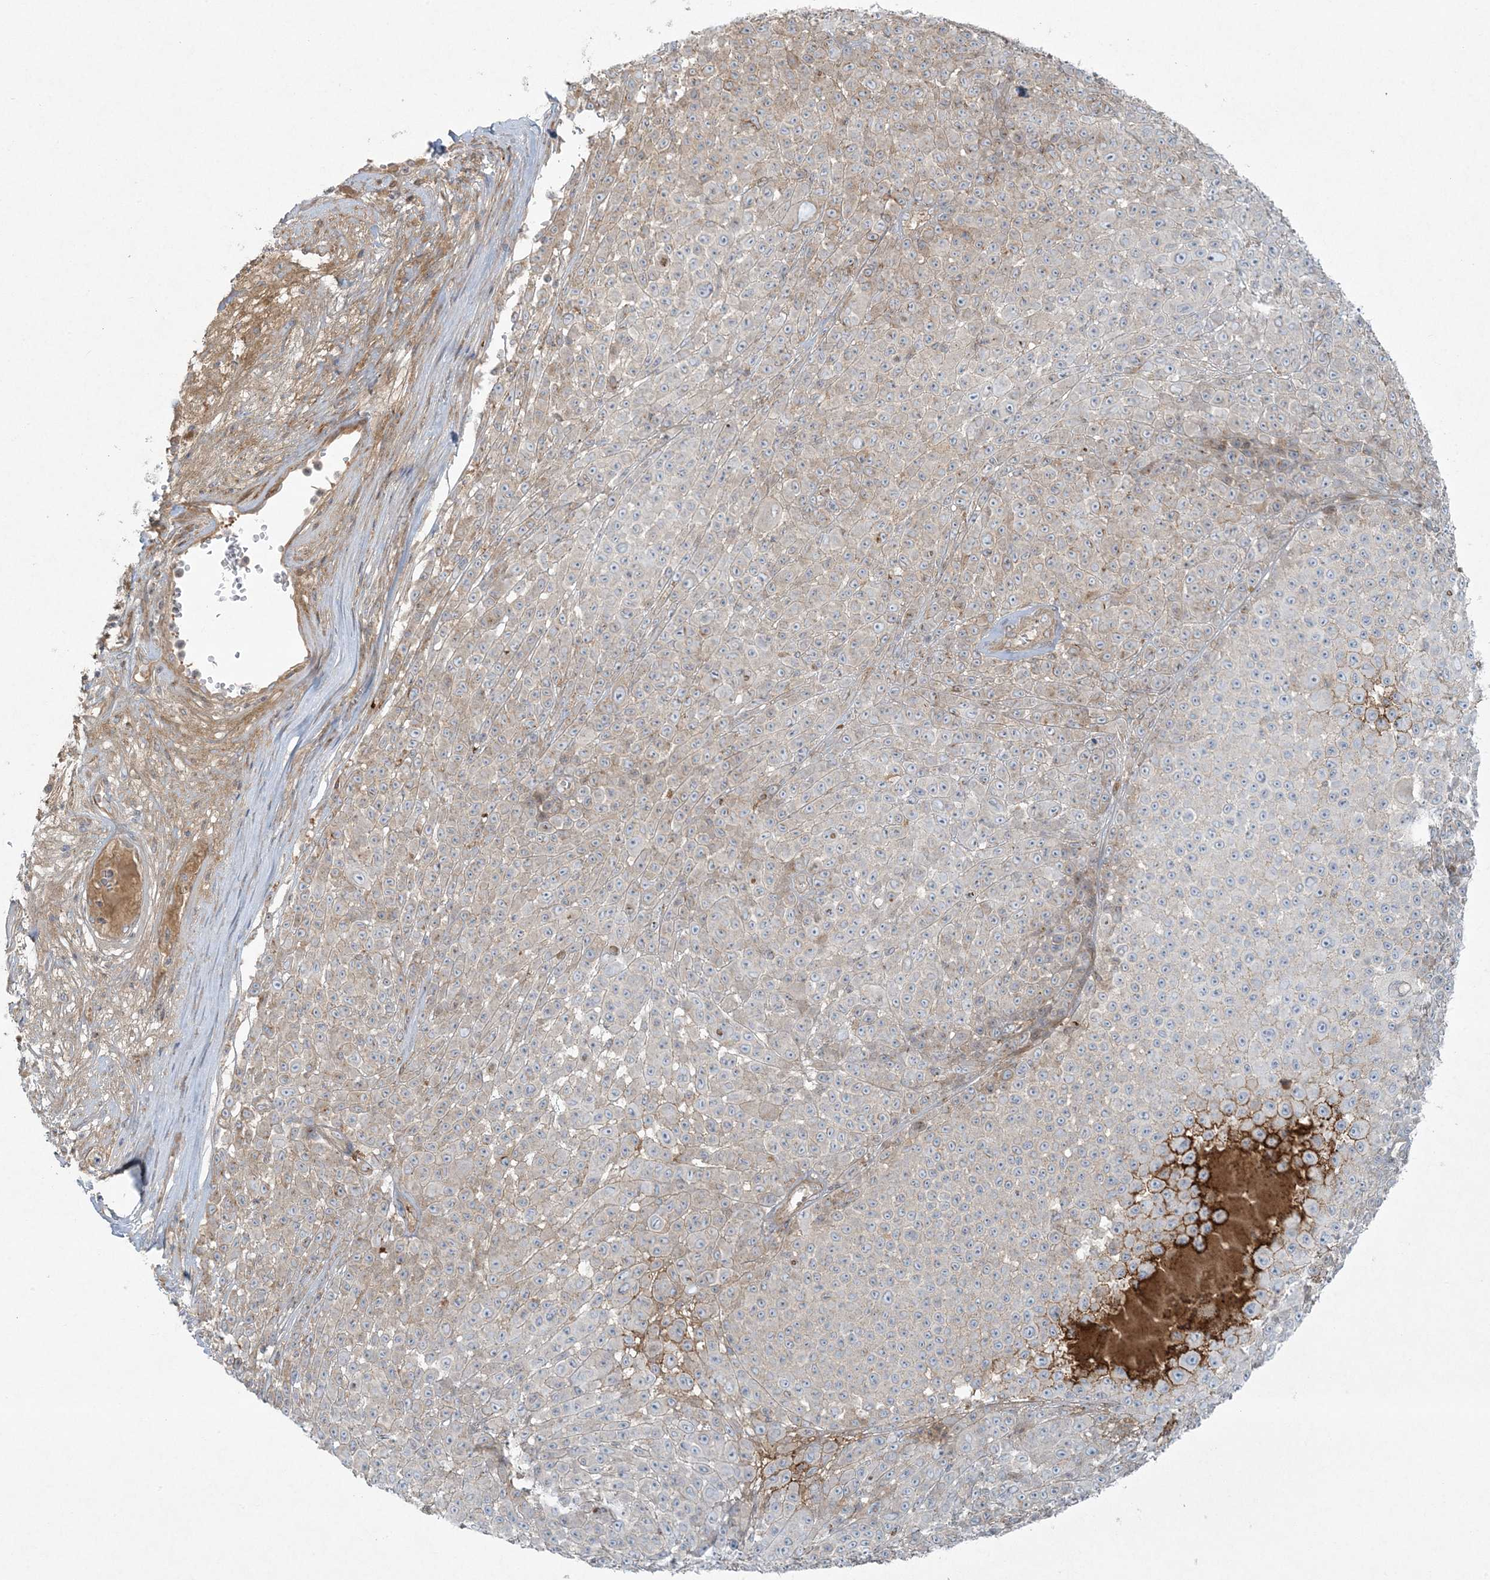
{"staining": {"intensity": "moderate", "quantity": "25%-75%", "location": "cytoplasmic/membranous"}, "tissue": "melanoma", "cell_type": "Tumor cells", "image_type": "cancer", "snomed": [{"axis": "morphology", "description": "Malignant melanoma, NOS"}, {"axis": "topography", "description": "Skin"}], "caption": "DAB (3,3'-diaminobenzidine) immunohistochemical staining of human malignant melanoma reveals moderate cytoplasmic/membranous protein staining in about 25%-75% of tumor cells.", "gene": "PIK3R4", "patient": {"sex": "female", "age": 94}}